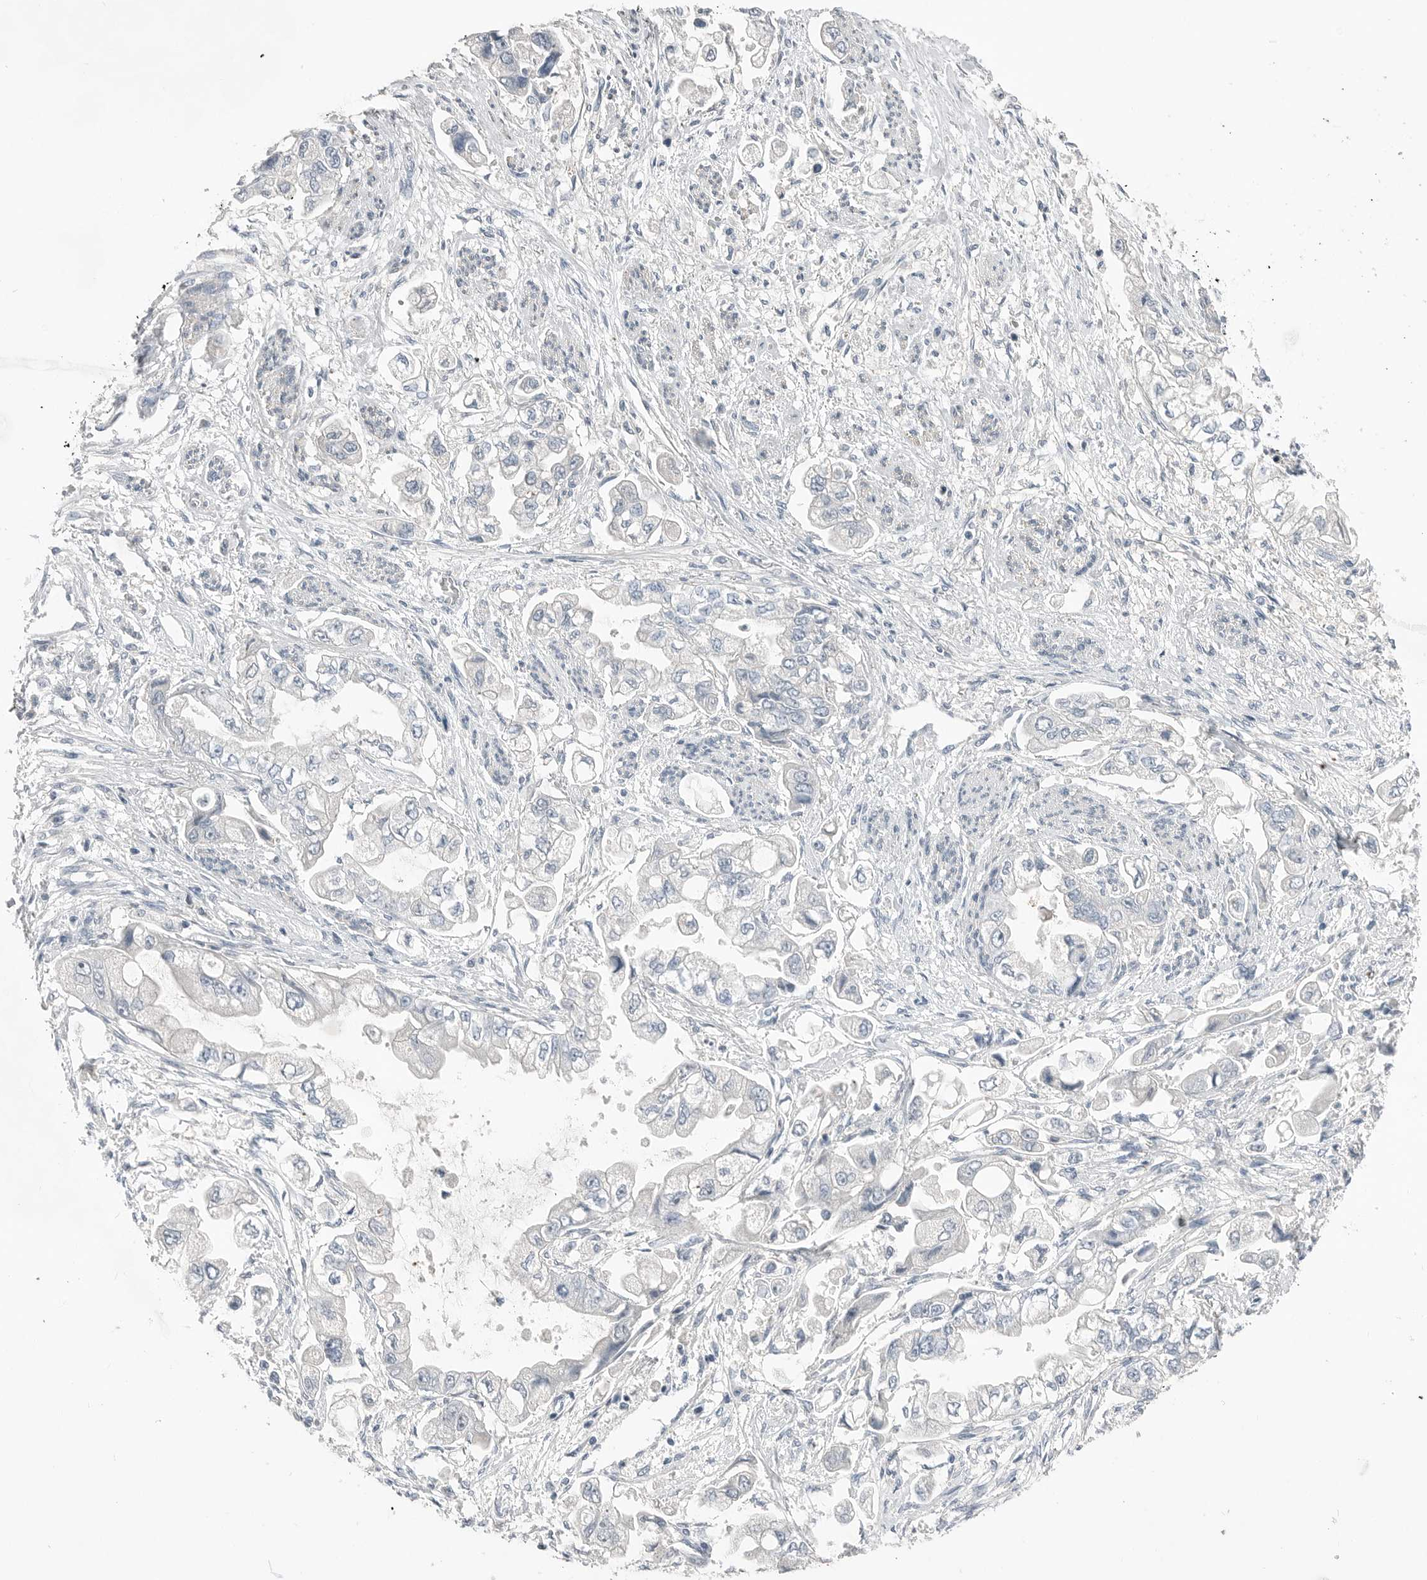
{"staining": {"intensity": "negative", "quantity": "none", "location": "none"}, "tissue": "stomach cancer", "cell_type": "Tumor cells", "image_type": "cancer", "snomed": [{"axis": "morphology", "description": "Adenocarcinoma, NOS"}, {"axis": "topography", "description": "Stomach"}], "caption": "DAB immunohistochemical staining of human stomach adenocarcinoma shows no significant positivity in tumor cells. (DAB (3,3'-diaminobenzidine) immunohistochemistry (IHC) visualized using brightfield microscopy, high magnification).", "gene": "SERPINB7", "patient": {"sex": "male", "age": 62}}